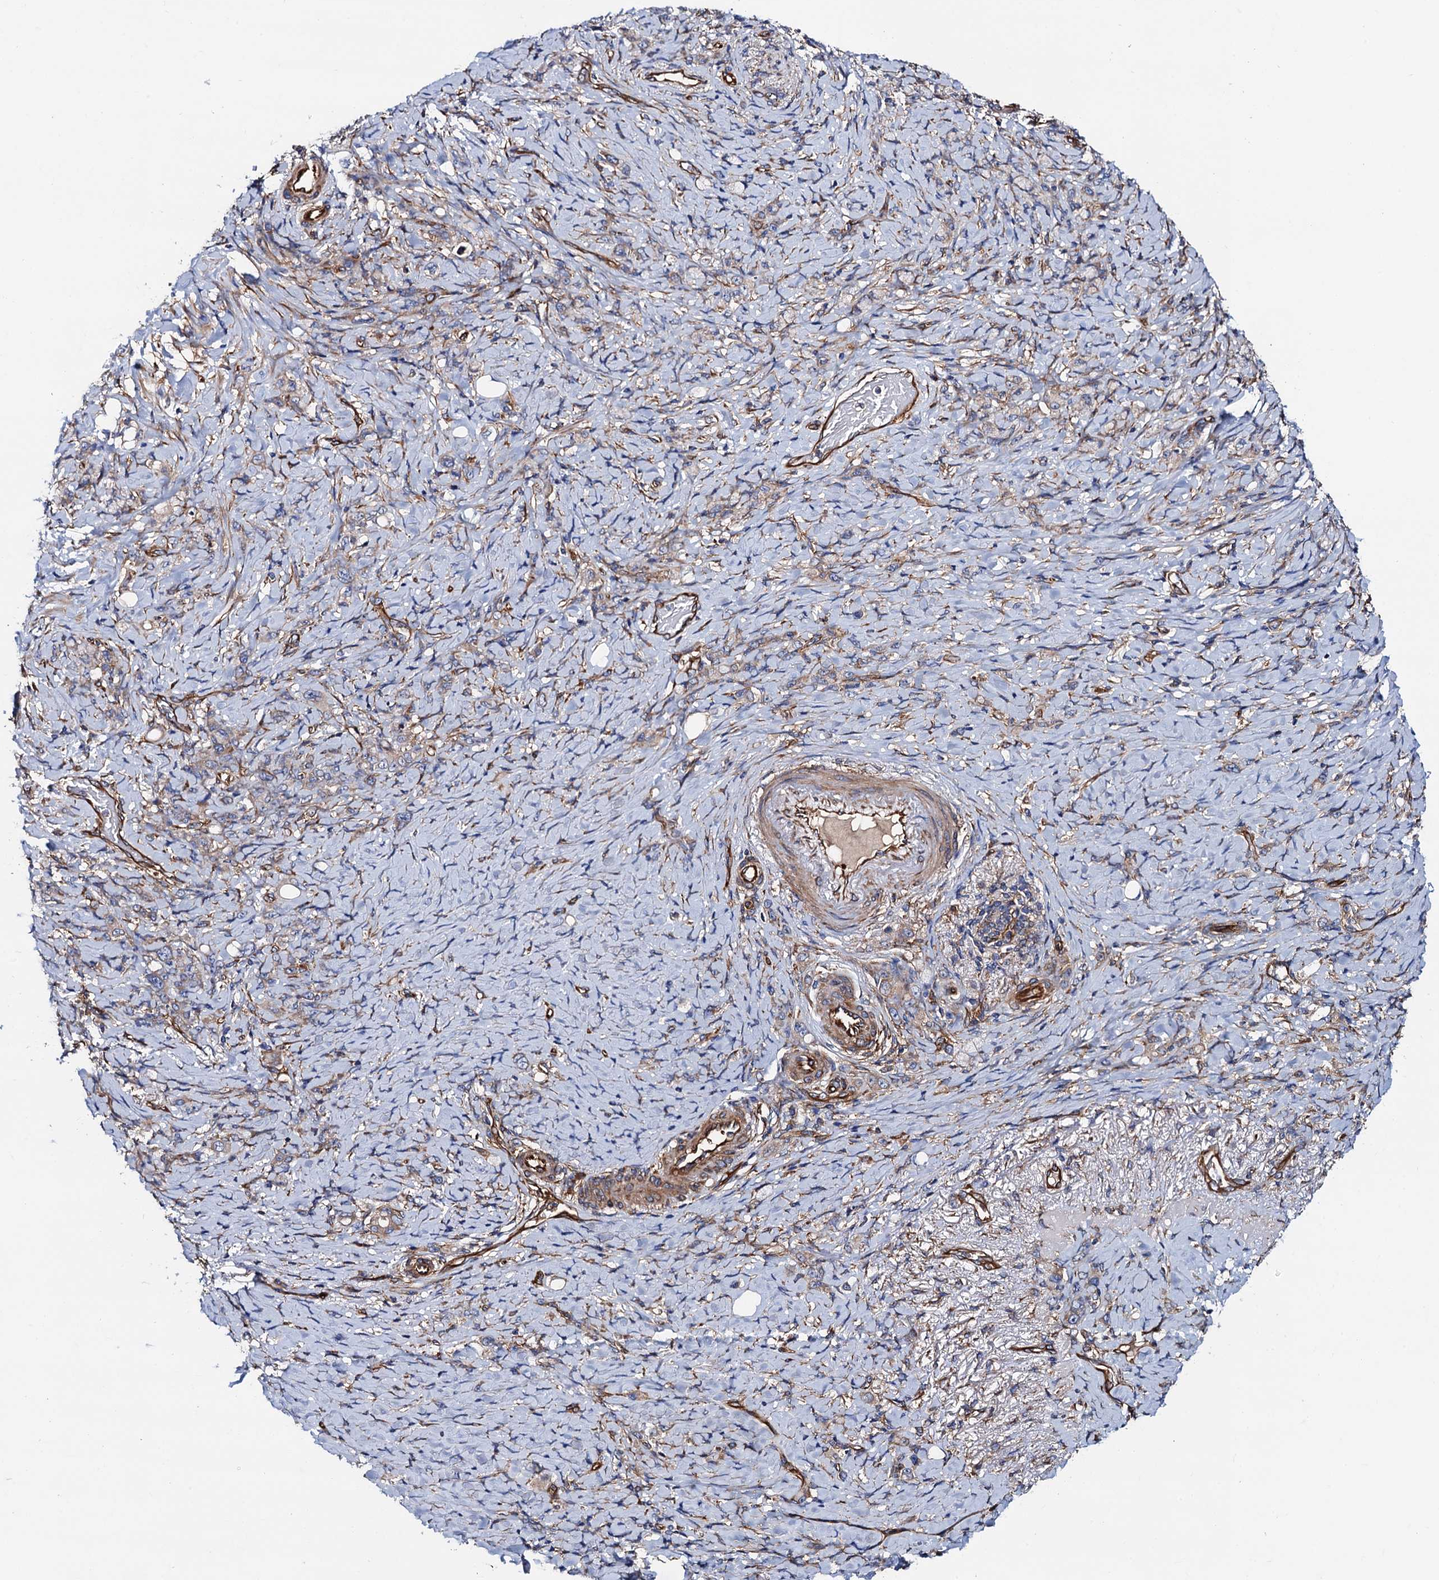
{"staining": {"intensity": "negative", "quantity": "none", "location": "none"}, "tissue": "stomach cancer", "cell_type": "Tumor cells", "image_type": "cancer", "snomed": [{"axis": "morphology", "description": "Adenocarcinoma, NOS"}, {"axis": "topography", "description": "Stomach"}], "caption": "Adenocarcinoma (stomach) was stained to show a protein in brown. There is no significant staining in tumor cells.", "gene": "MRPL48", "patient": {"sex": "female", "age": 79}}